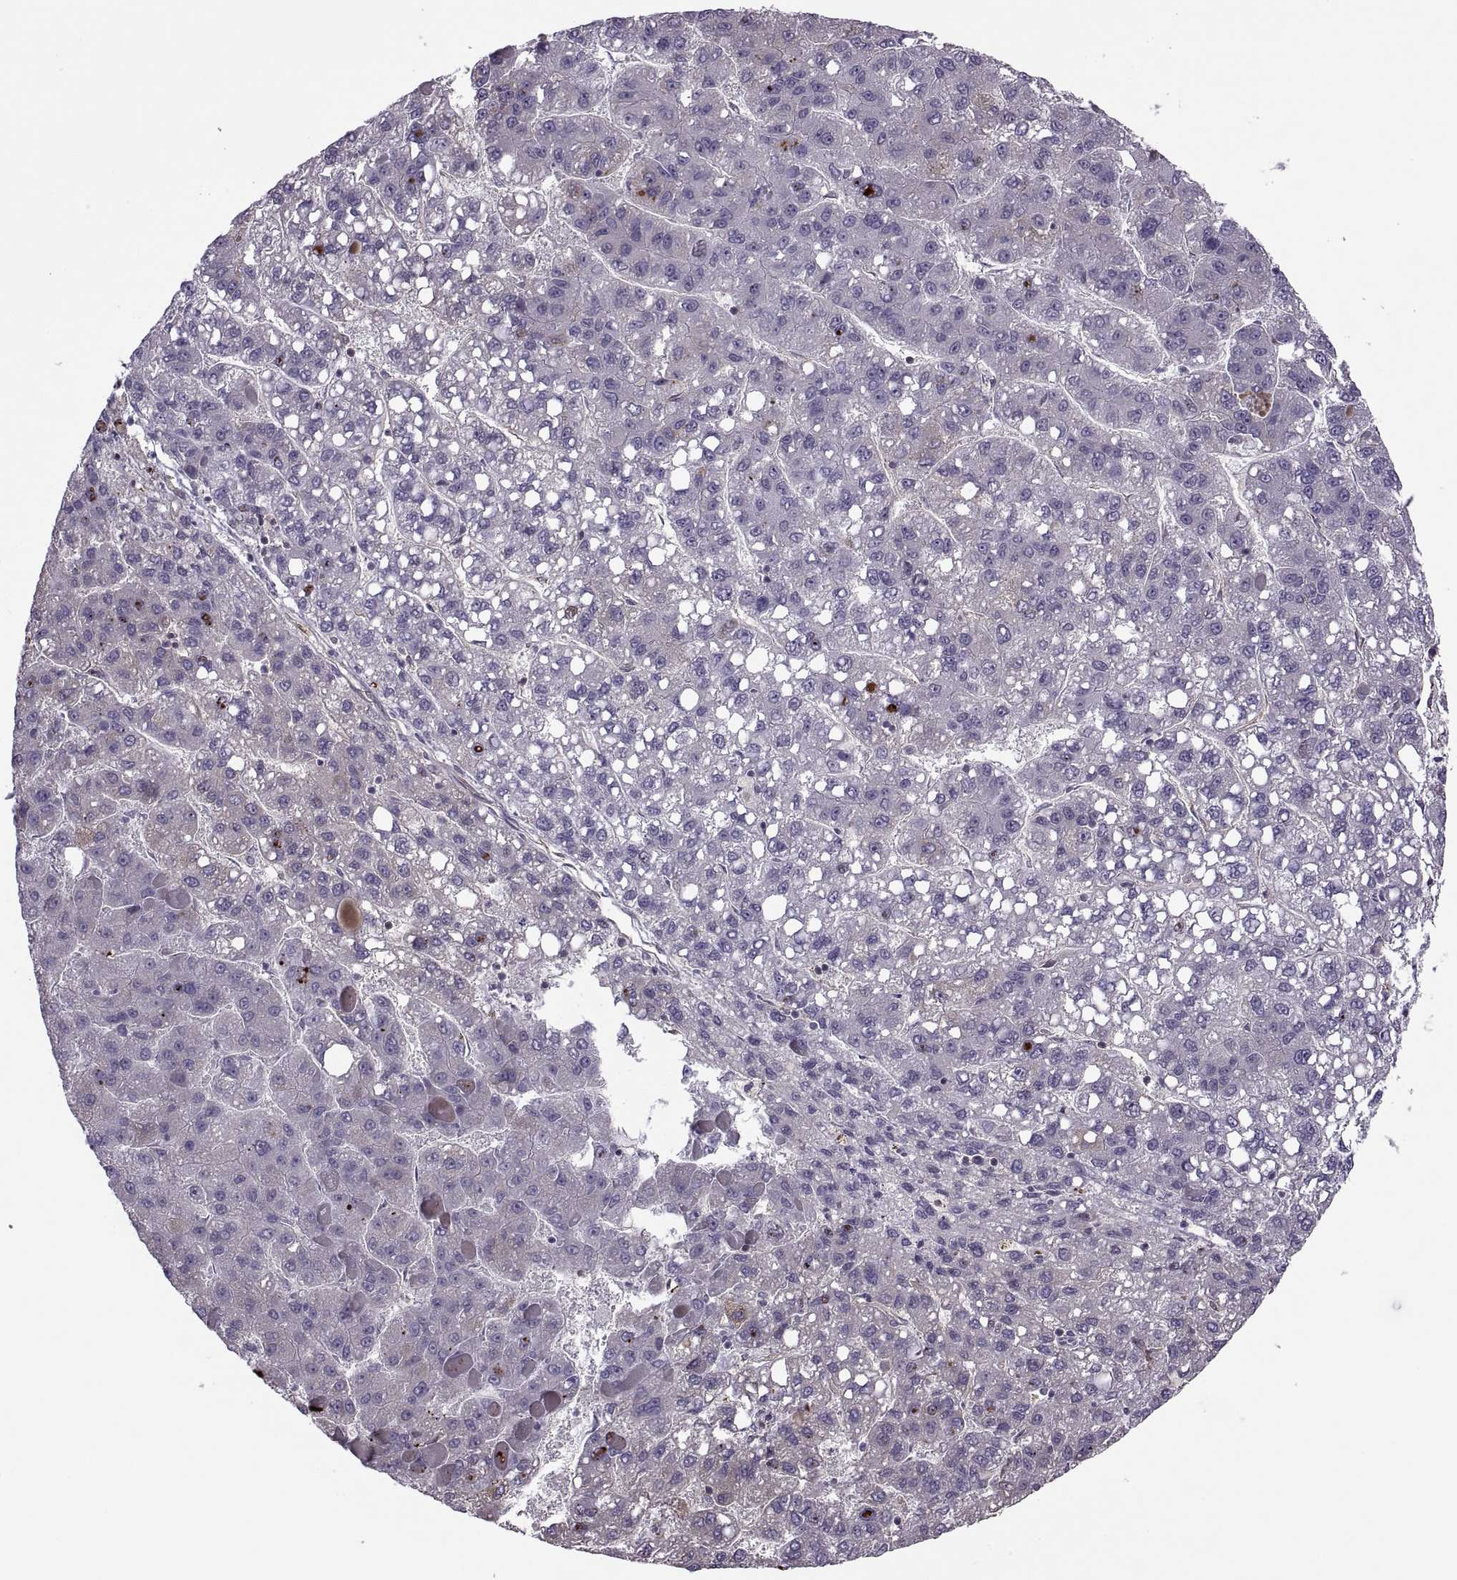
{"staining": {"intensity": "negative", "quantity": "none", "location": "none"}, "tissue": "liver cancer", "cell_type": "Tumor cells", "image_type": "cancer", "snomed": [{"axis": "morphology", "description": "Carcinoma, Hepatocellular, NOS"}, {"axis": "topography", "description": "Liver"}], "caption": "A high-resolution photomicrograph shows IHC staining of liver cancer, which displays no significant staining in tumor cells.", "gene": "SLC2A3", "patient": {"sex": "female", "age": 82}}